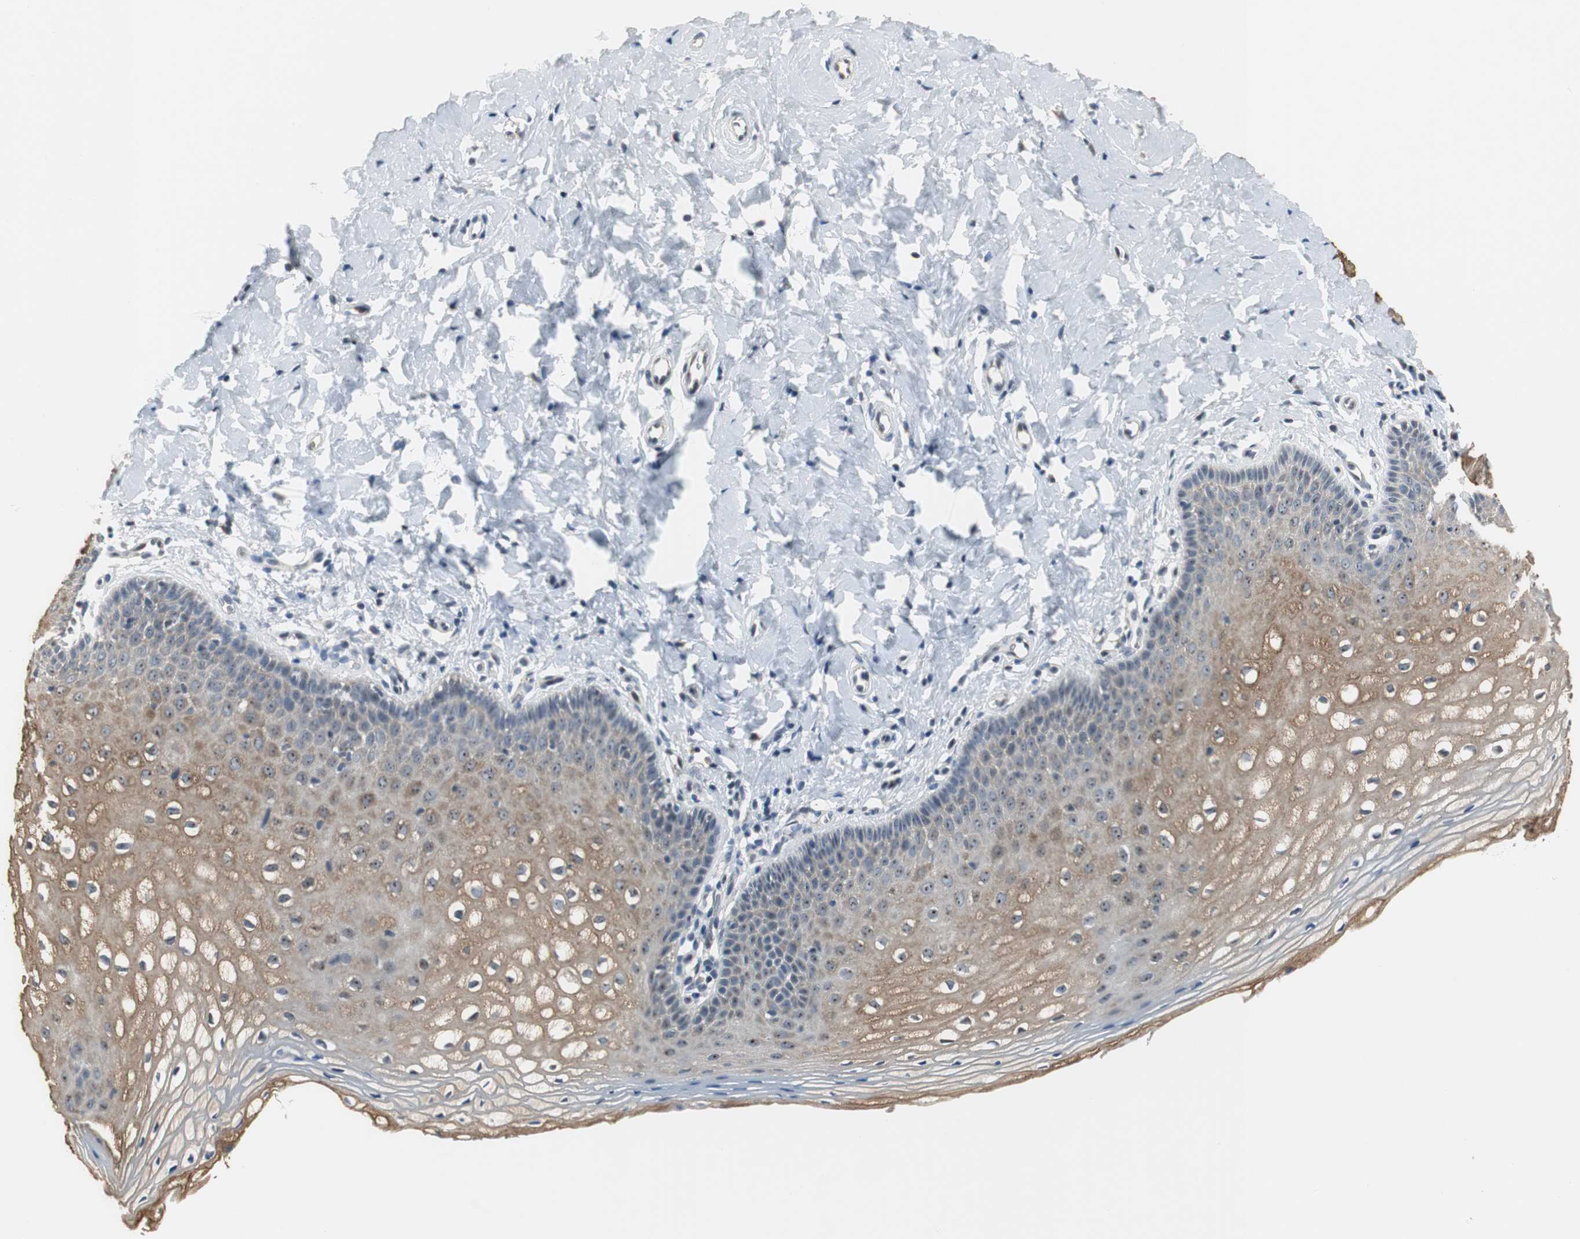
{"staining": {"intensity": "weak", "quantity": ">75%", "location": "cytoplasmic/membranous"}, "tissue": "vagina", "cell_type": "Squamous epithelial cells", "image_type": "normal", "snomed": [{"axis": "morphology", "description": "Normal tissue, NOS"}, {"axis": "topography", "description": "Vagina"}], "caption": "Protein staining exhibits weak cytoplasmic/membranous positivity in about >75% of squamous epithelial cells in benign vagina. (brown staining indicates protein expression, while blue staining denotes nuclei).", "gene": "CCT5", "patient": {"sex": "female", "age": 55}}